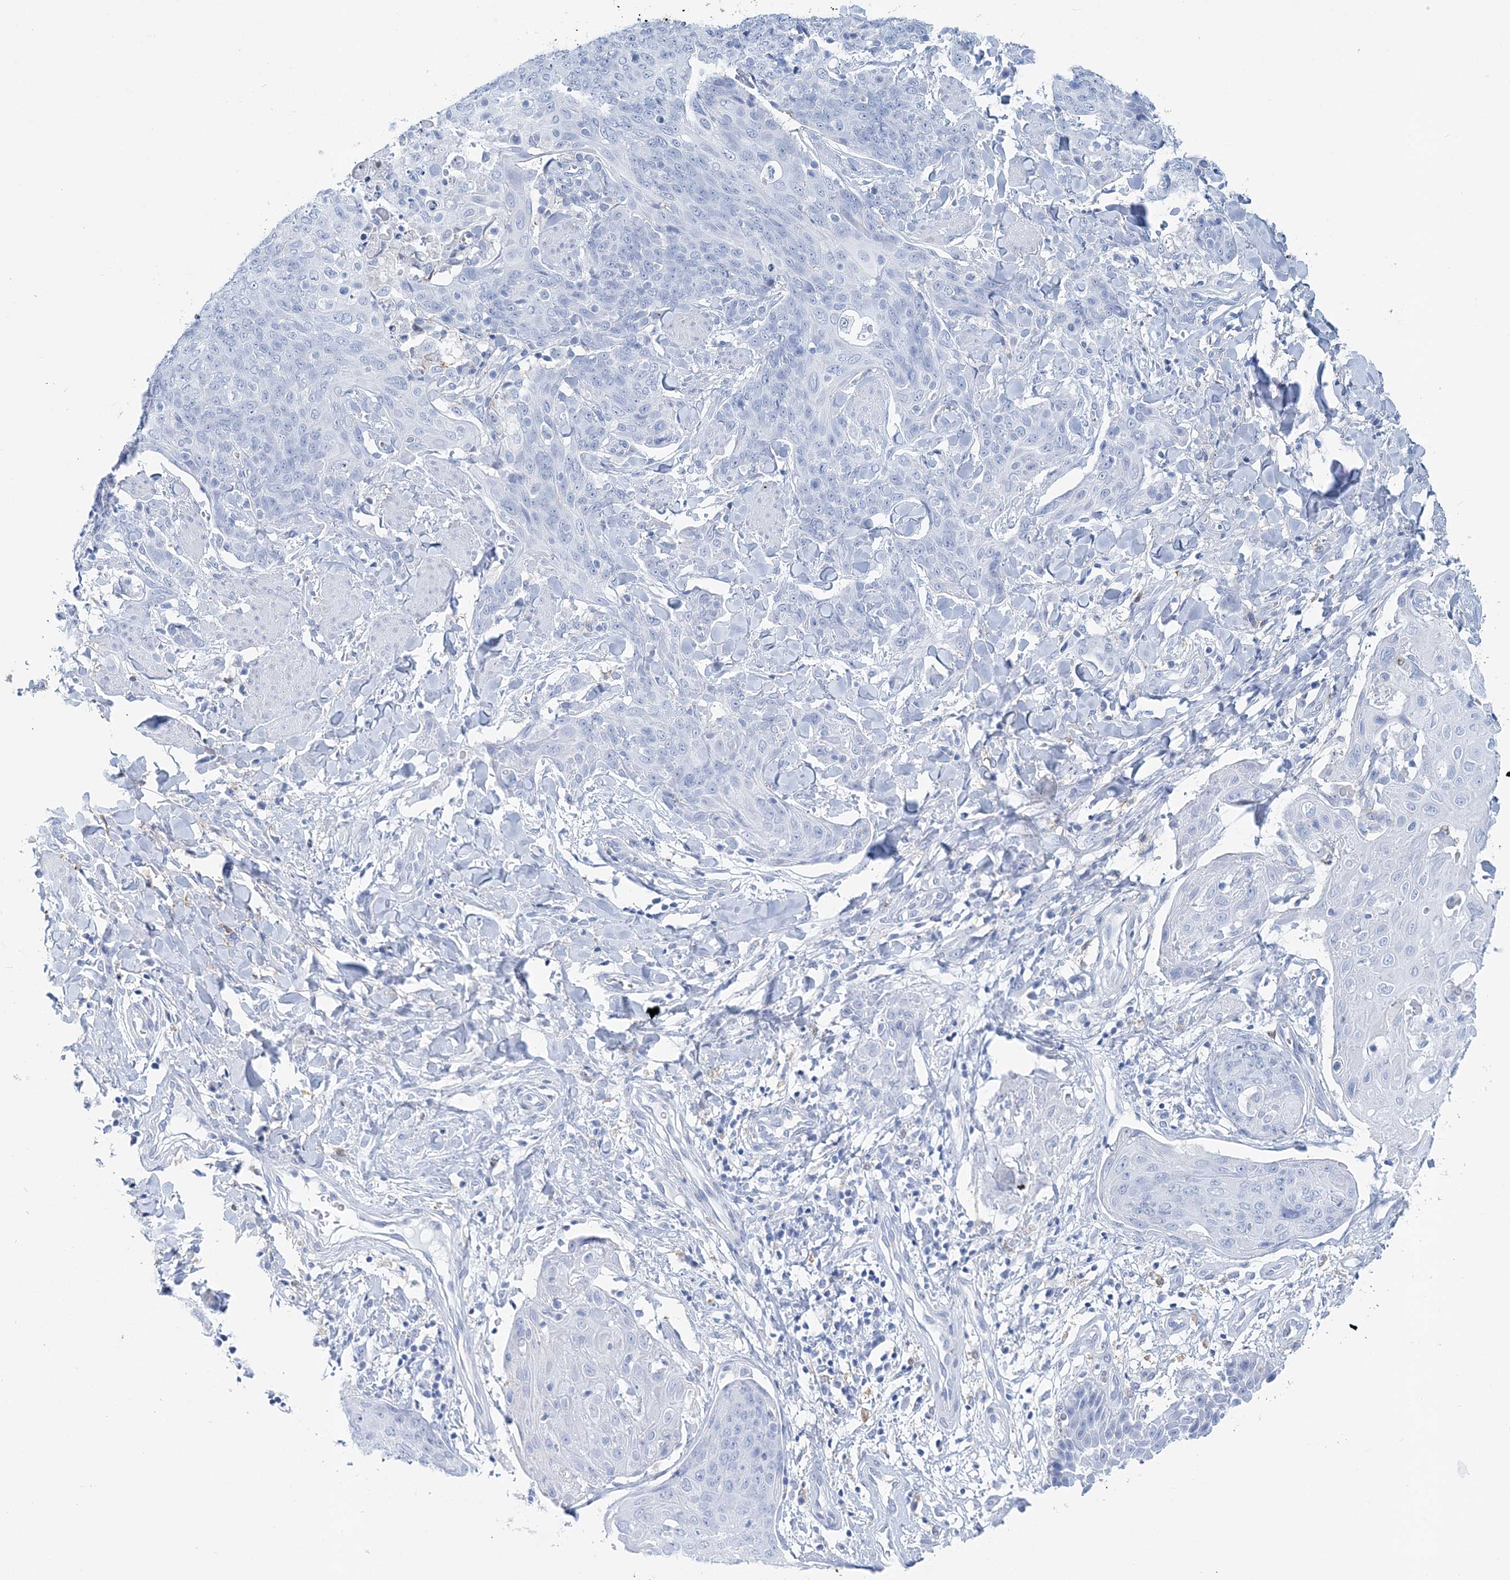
{"staining": {"intensity": "negative", "quantity": "none", "location": "none"}, "tissue": "skin cancer", "cell_type": "Tumor cells", "image_type": "cancer", "snomed": [{"axis": "morphology", "description": "Squamous cell carcinoma, NOS"}, {"axis": "topography", "description": "Skin"}, {"axis": "topography", "description": "Vulva"}], "caption": "Skin cancer (squamous cell carcinoma) stained for a protein using IHC displays no staining tumor cells.", "gene": "NKX6-1", "patient": {"sex": "female", "age": 85}}